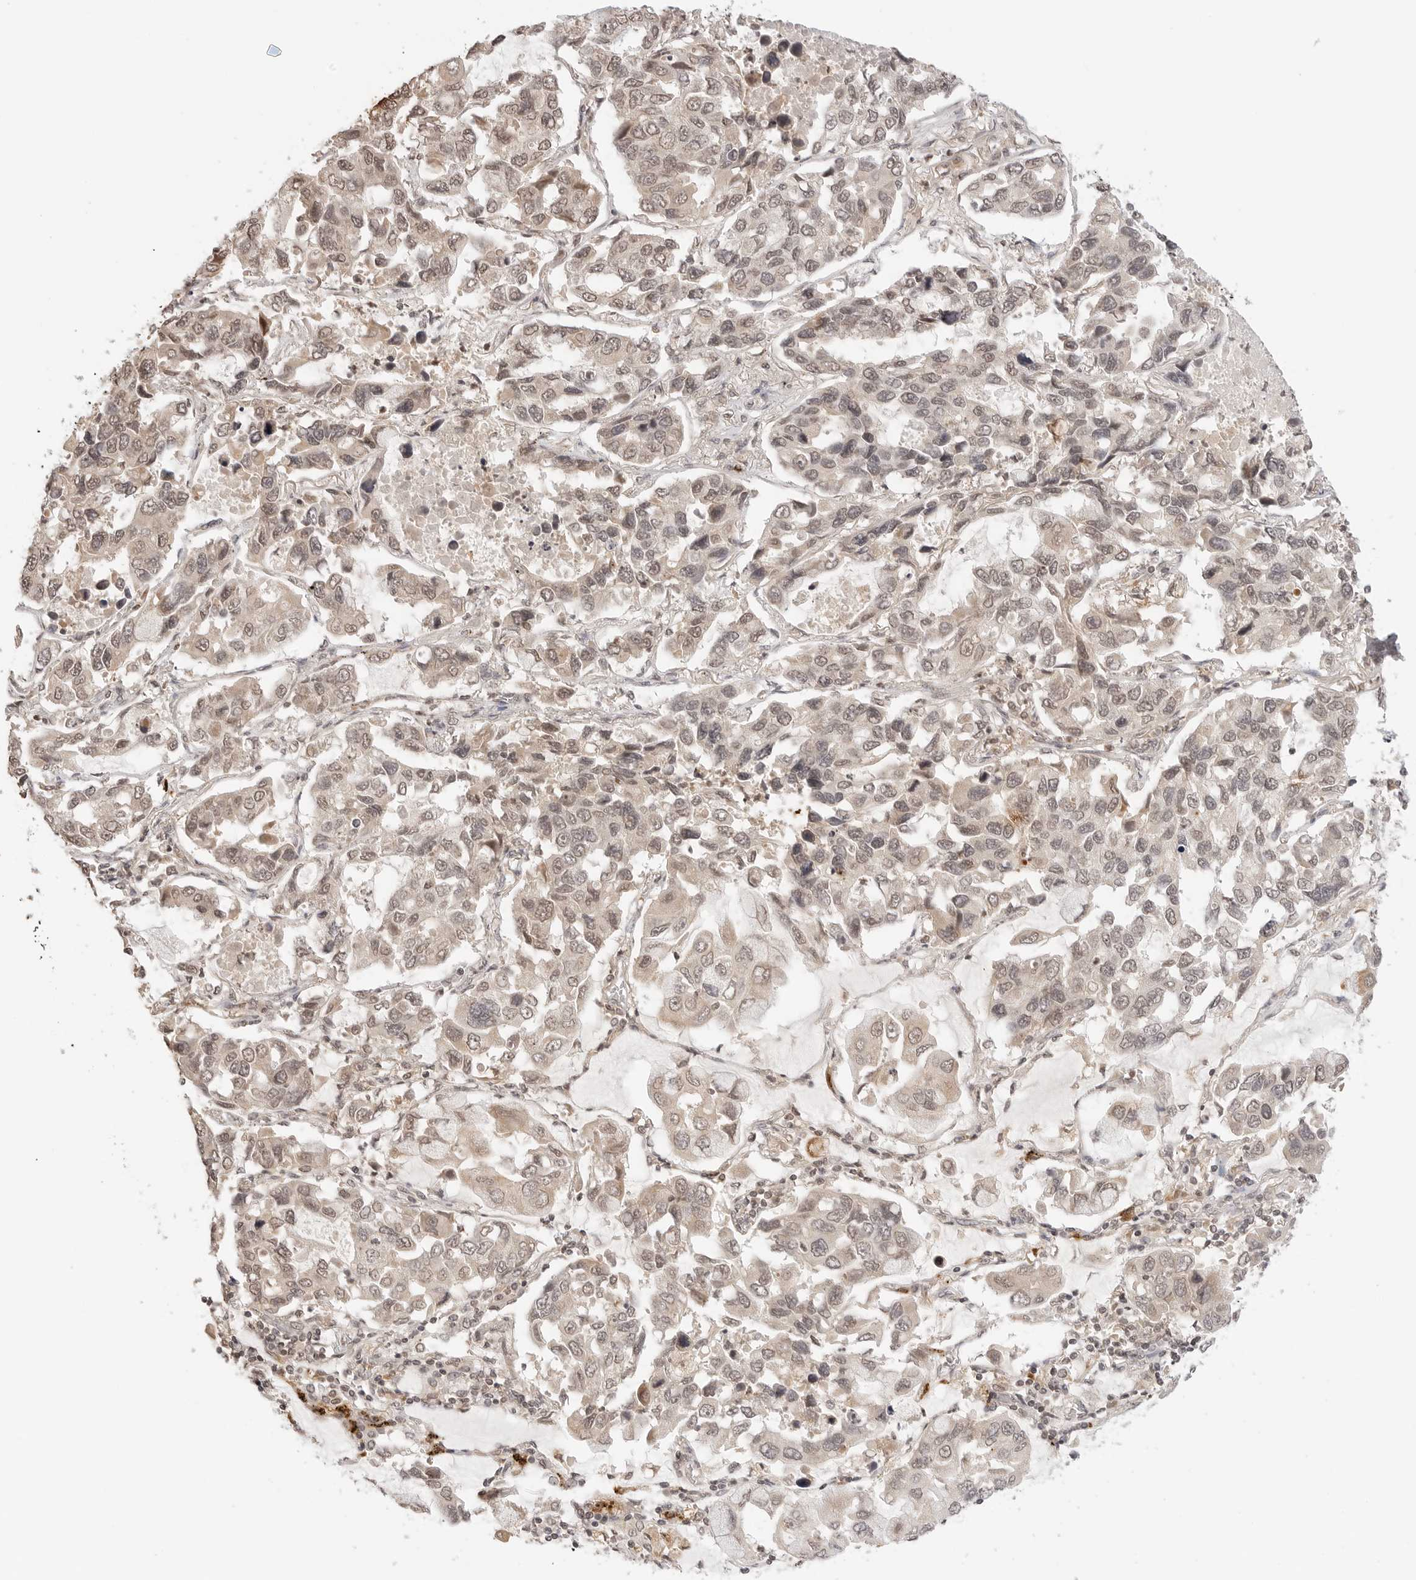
{"staining": {"intensity": "weak", "quantity": ">75%", "location": "cytoplasmic/membranous,nuclear"}, "tissue": "lung cancer", "cell_type": "Tumor cells", "image_type": "cancer", "snomed": [{"axis": "morphology", "description": "Adenocarcinoma, NOS"}, {"axis": "topography", "description": "Lung"}], "caption": "High-magnification brightfield microscopy of lung cancer stained with DAB (brown) and counterstained with hematoxylin (blue). tumor cells exhibit weak cytoplasmic/membranous and nuclear positivity is appreciated in about>75% of cells. (DAB = brown stain, brightfield microscopy at high magnification).", "gene": "GPR34", "patient": {"sex": "male", "age": 64}}